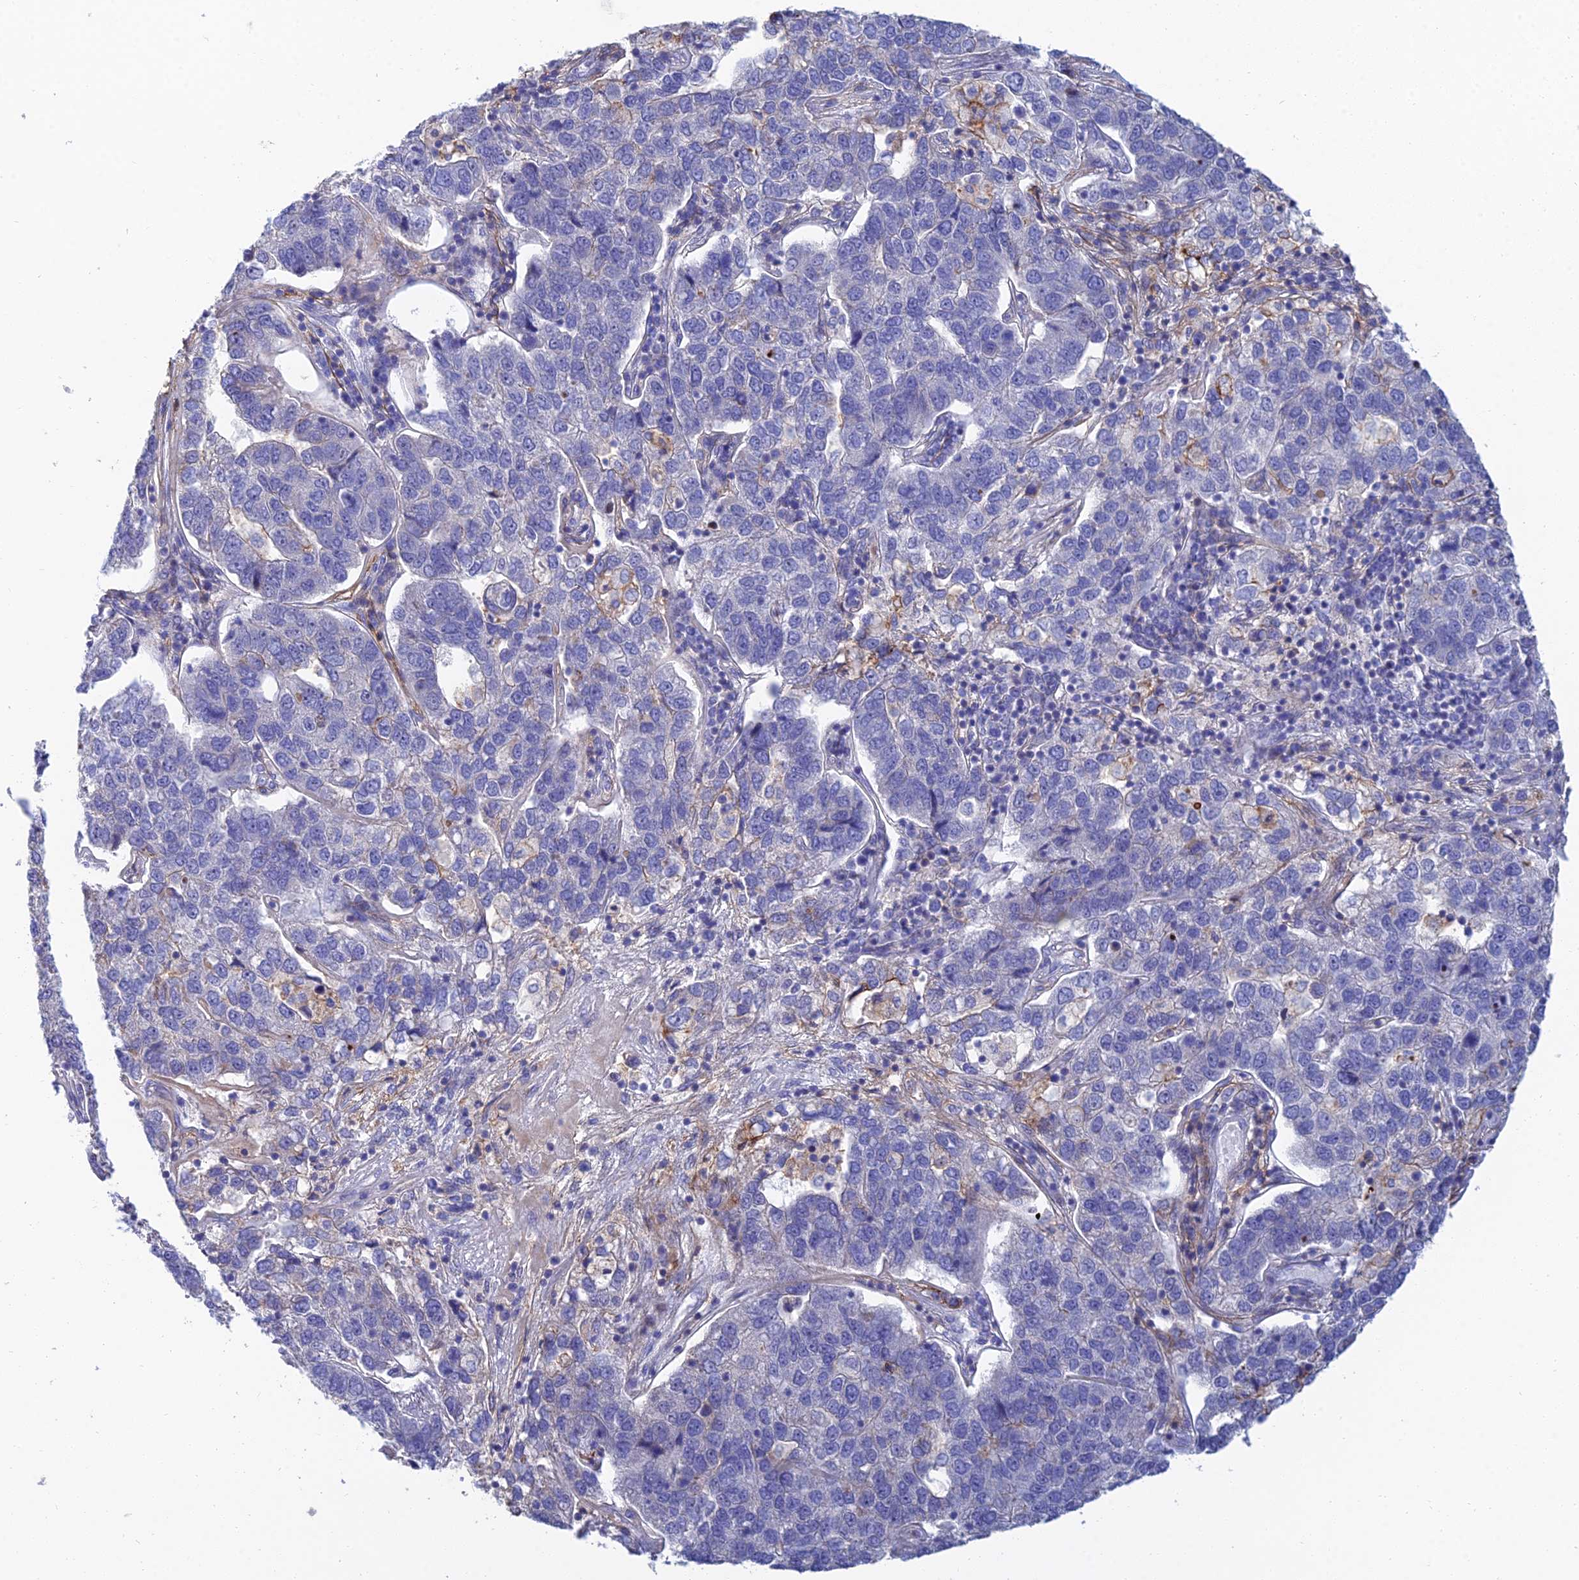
{"staining": {"intensity": "negative", "quantity": "none", "location": "none"}, "tissue": "pancreatic cancer", "cell_type": "Tumor cells", "image_type": "cancer", "snomed": [{"axis": "morphology", "description": "Adenocarcinoma, NOS"}, {"axis": "topography", "description": "Pancreas"}], "caption": "This micrograph is of adenocarcinoma (pancreatic) stained with IHC to label a protein in brown with the nuclei are counter-stained blue. There is no staining in tumor cells.", "gene": "TRIM43B", "patient": {"sex": "female", "age": 61}}